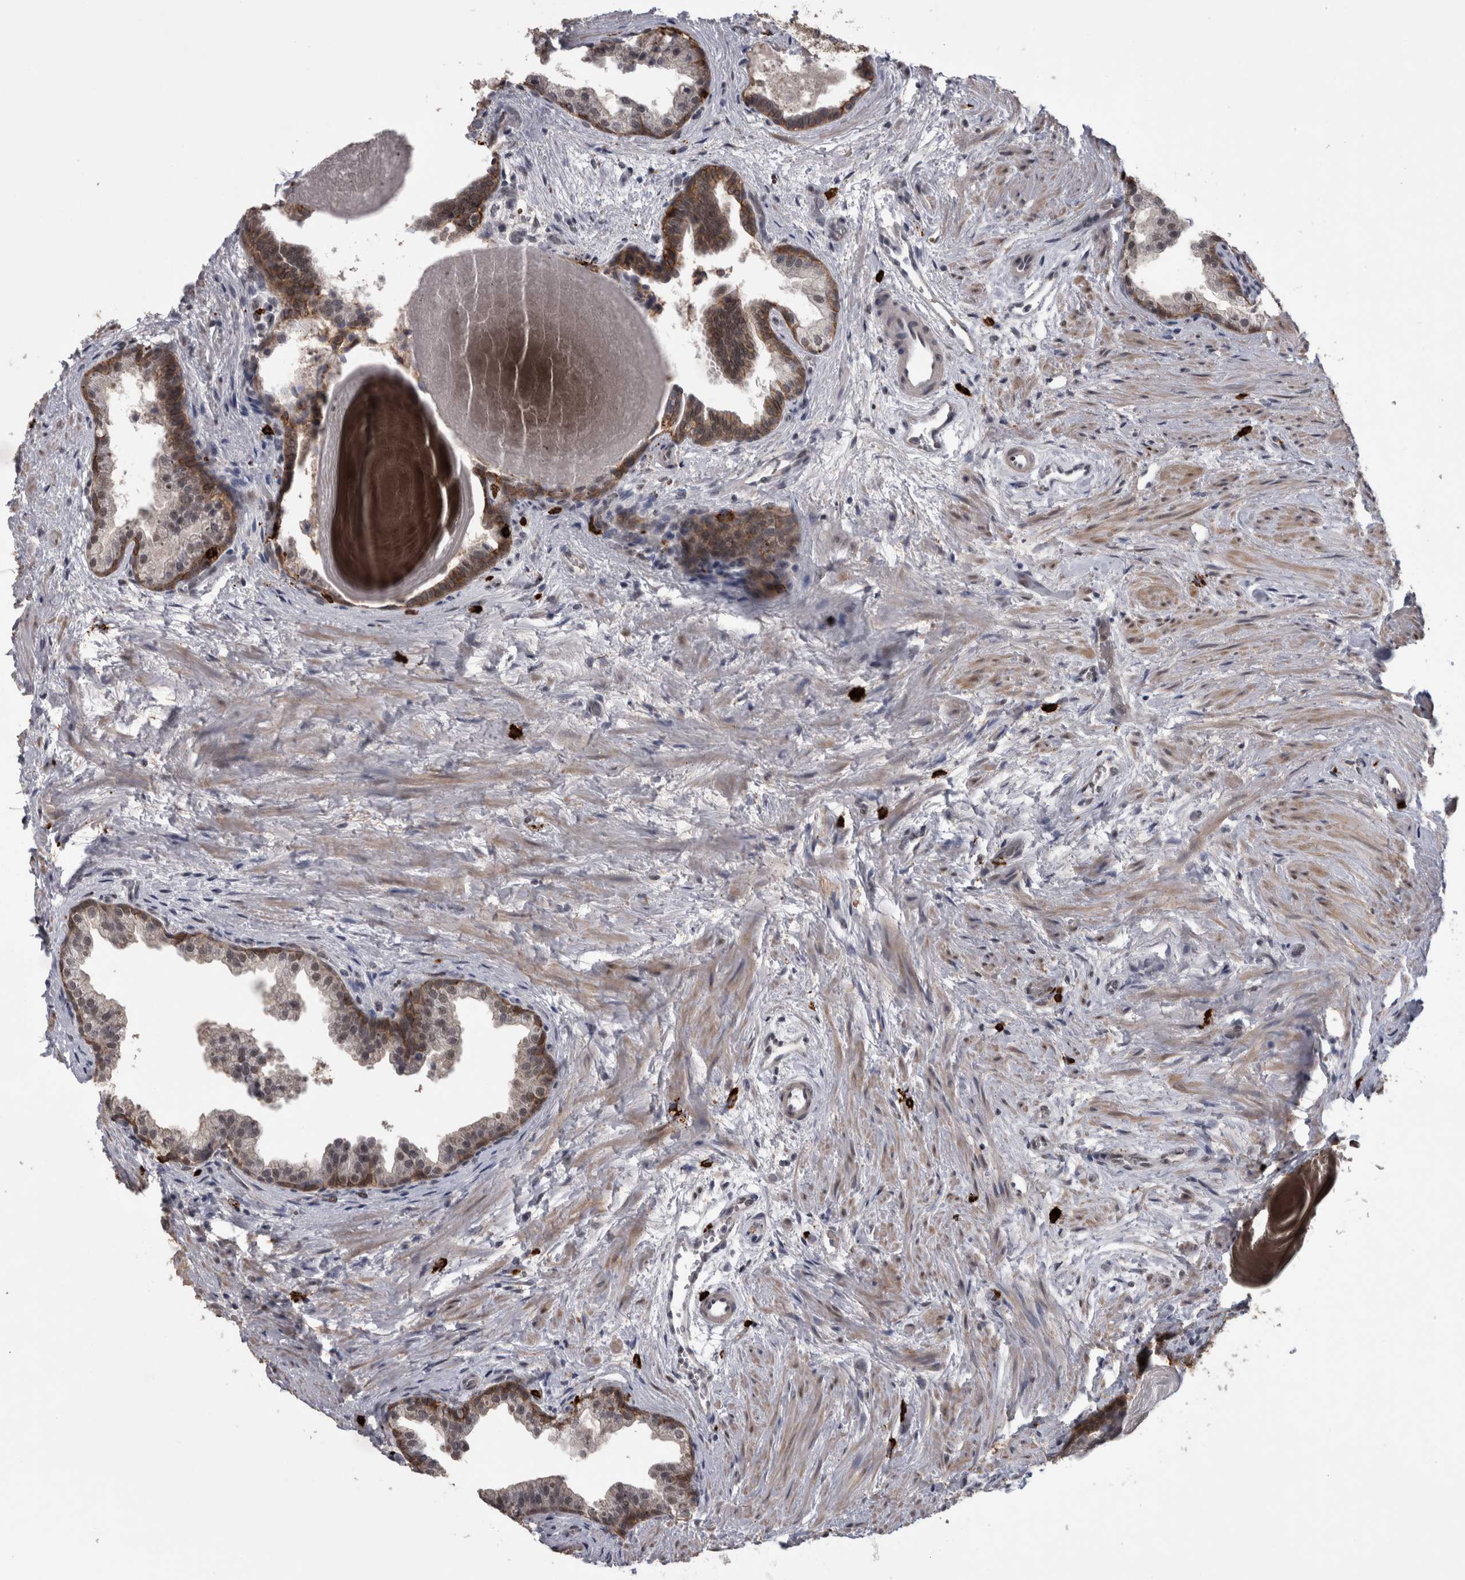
{"staining": {"intensity": "moderate", "quantity": ">75%", "location": "cytoplasmic/membranous,nuclear"}, "tissue": "prostate", "cell_type": "Glandular cells", "image_type": "normal", "snomed": [{"axis": "morphology", "description": "Normal tissue, NOS"}, {"axis": "topography", "description": "Prostate"}], "caption": "Immunohistochemical staining of benign prostate displays medium levels of moderate cytoplasmic/membranous,nuclear positivity in about >75% of glandular cells. (IHC, brightfield microscopy, high magnification).", "gene": "PEBP4", "patient": {"sex": "male", "age": 48}}